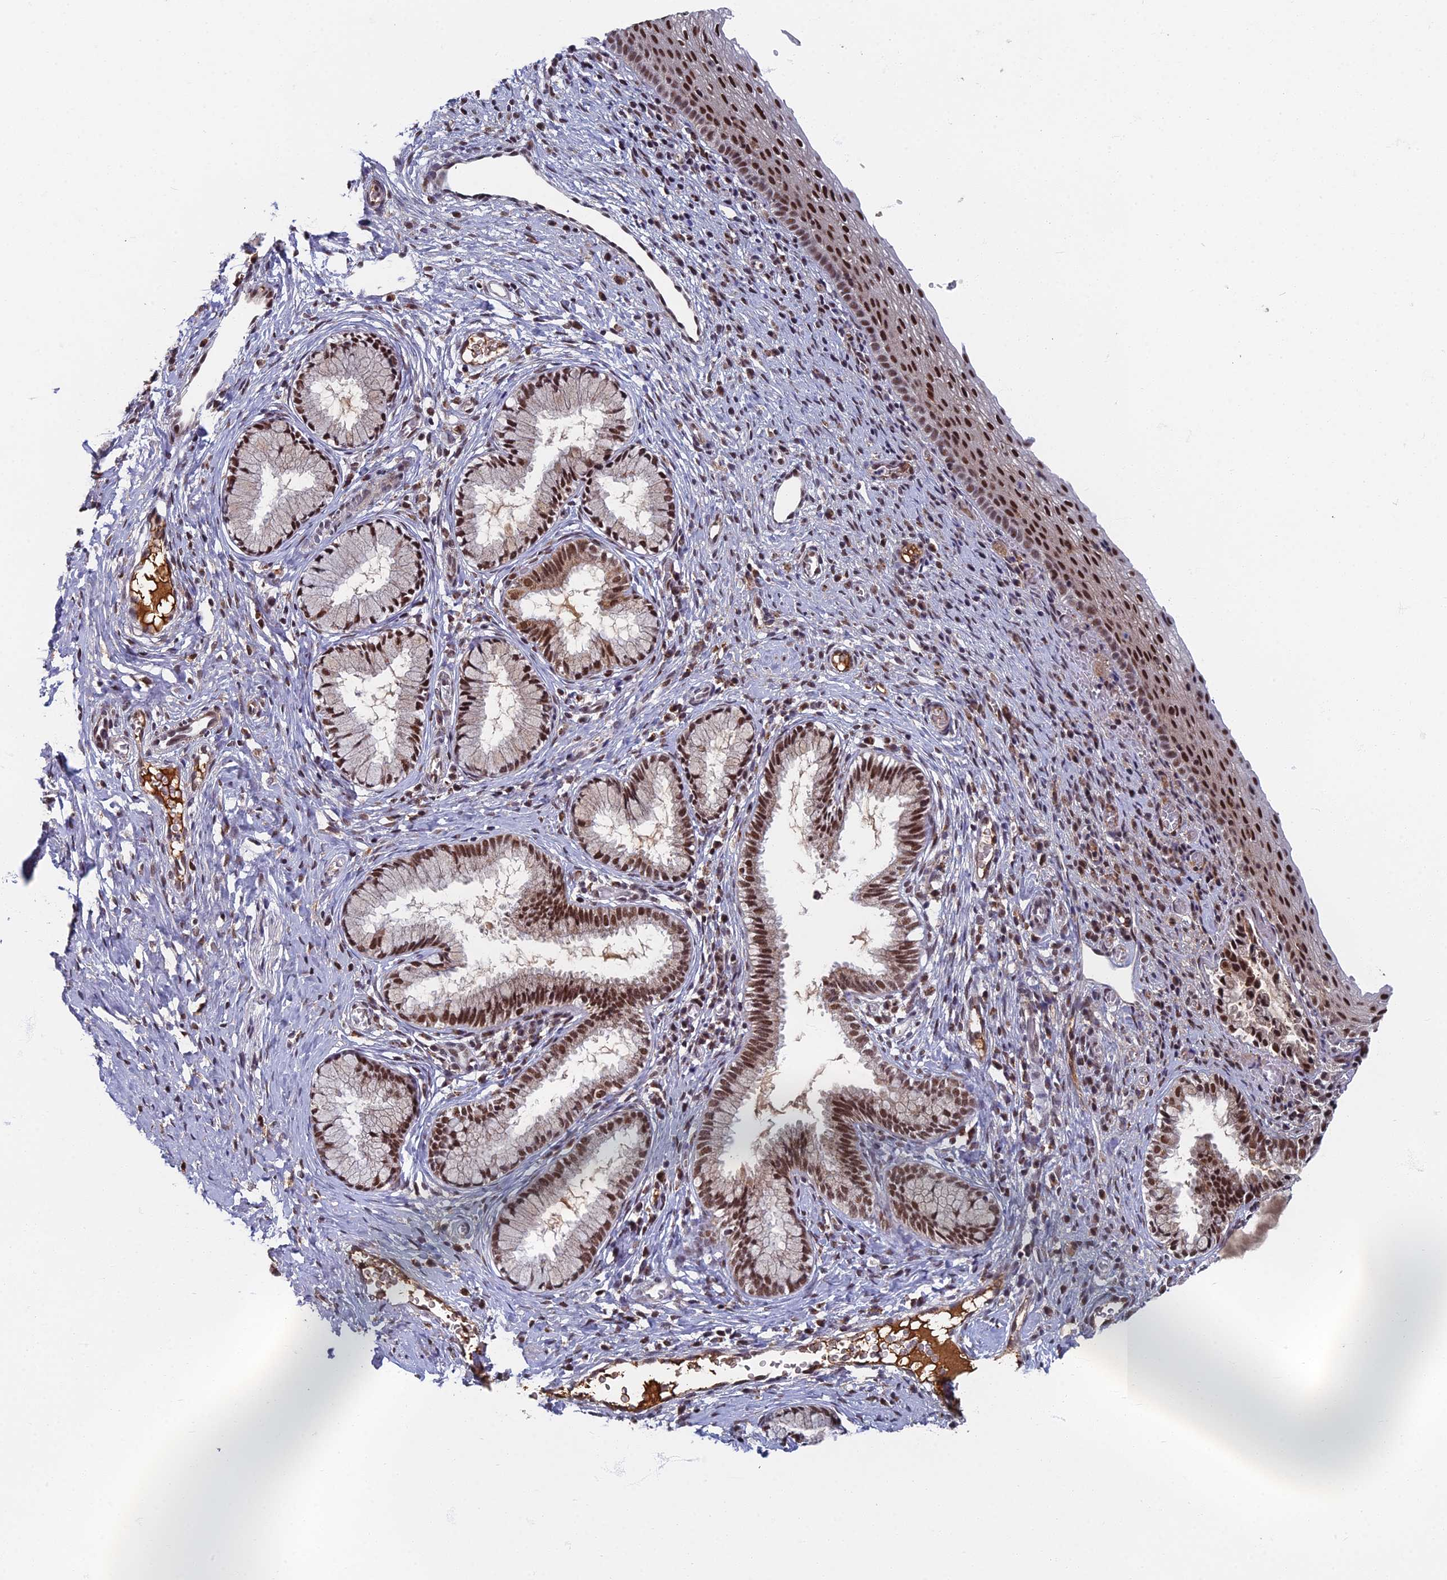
{"staining": {"intensity": "moderate", "quantity": ">75%", "location": "nuclear"}, "tissue": "cervix", "cell_type": "Glandular cells", "image_type": "normal", "snomed": [{"axis": "morphology", "description": "Normal tissue, NOS"}, {"axis": "topography", "description": "Cervix"}], "caption": "An IHC image of benign tissue is shown. Protein staining in brown labels moderate nuclear positivity in cervix within glandular cells.", "gene": "TAF13", "patient": {"sex": "female", "age": 27}}